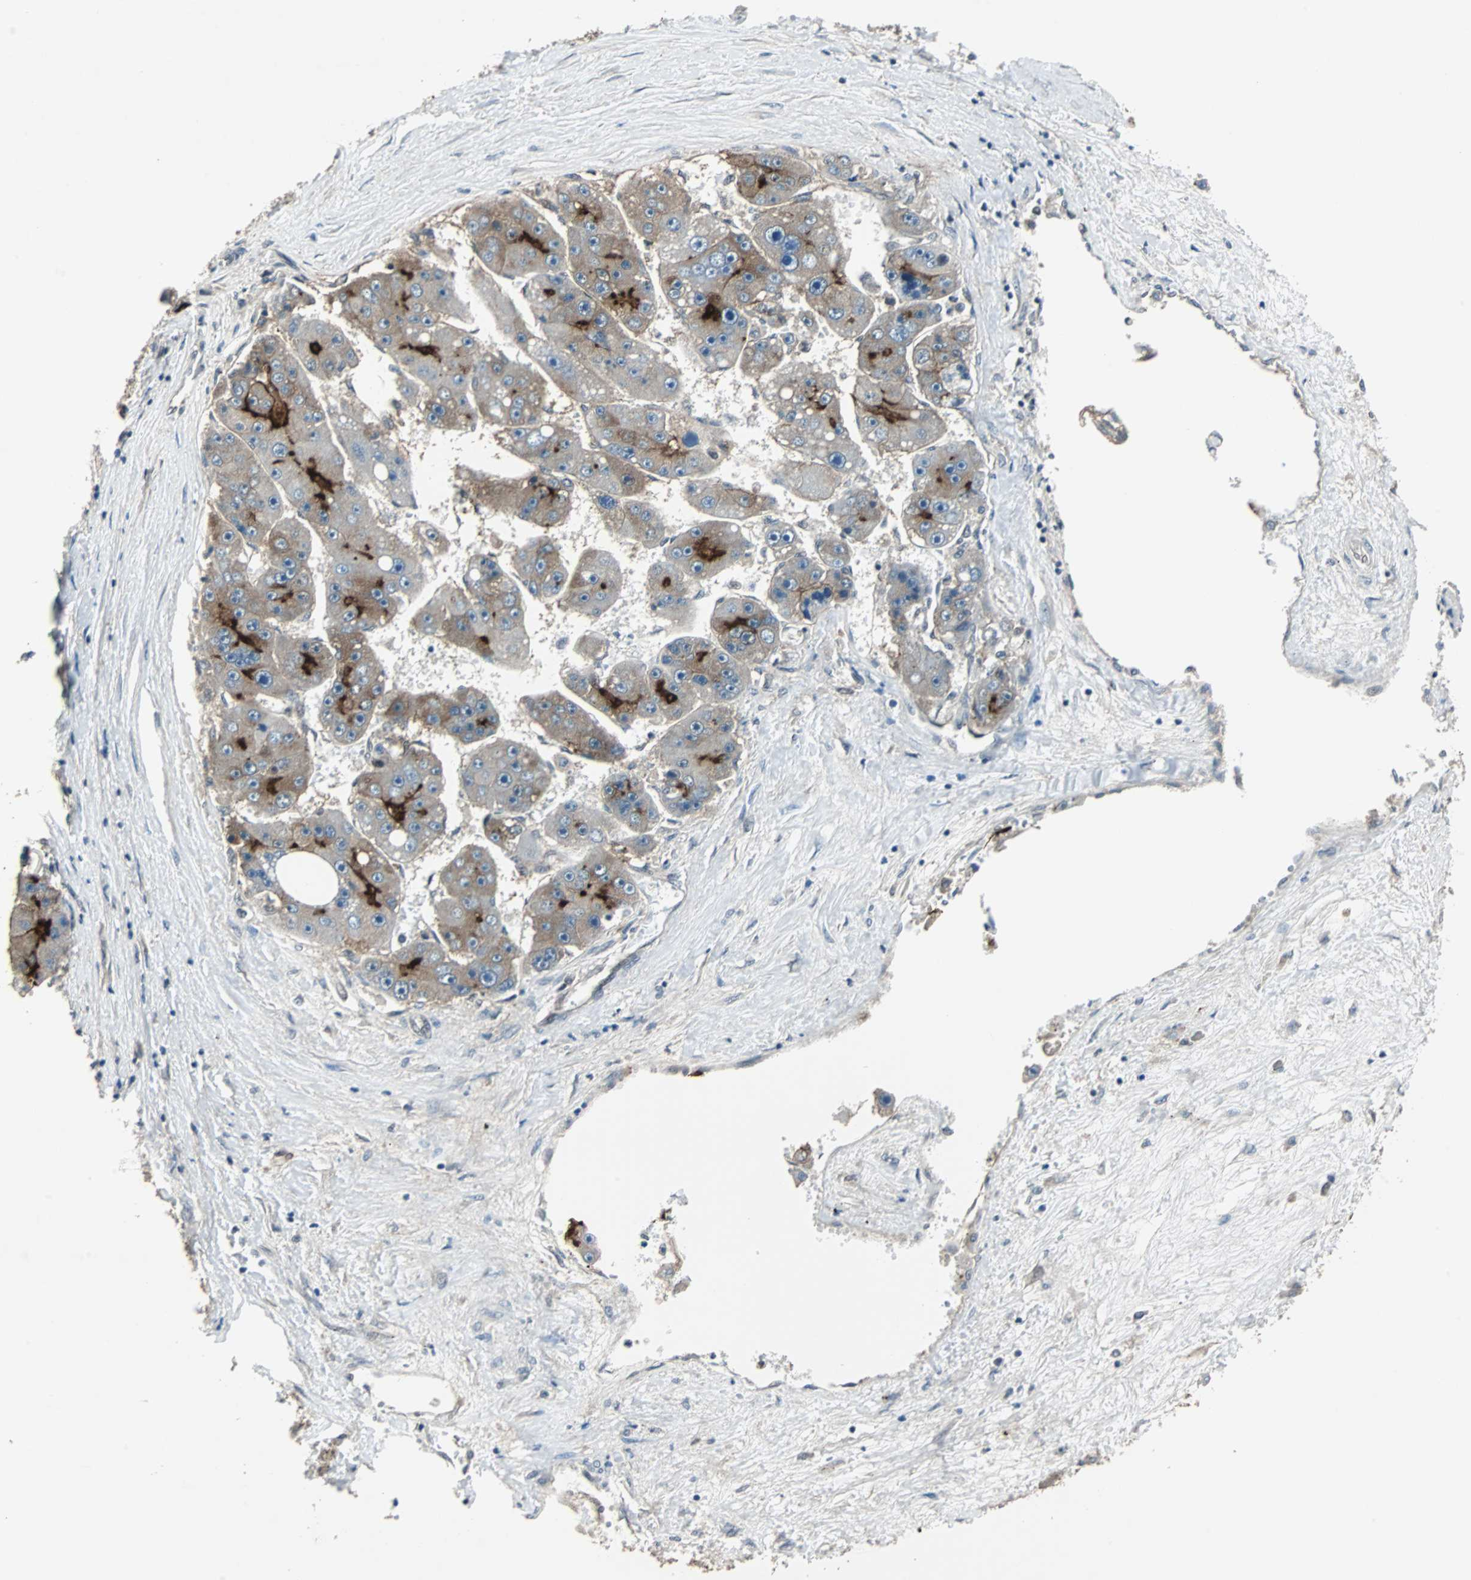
{"staining": {"intensity": "strong", "quantity": "25%-75%", "location": "cytoplasmic/membranous"}, "tissue": "liver cancer", "cell_type": "Tumor cells", "image_type": "cancer", "snomed": [{"axis": "morphology", "description": "Carcinoma, Hepatocellular, NOS"}, {"axis": "topography", "description": "Liver"}], "caption": "Hepatocellular carcinoma (liver) tissue demonstrates strong cytoplasmic/membranous expression in about 25%-75% of tumor cells, visualized by immunohistochemistry.", "gene": "MKX", "patient": {"sex": "female", "age": 61}}